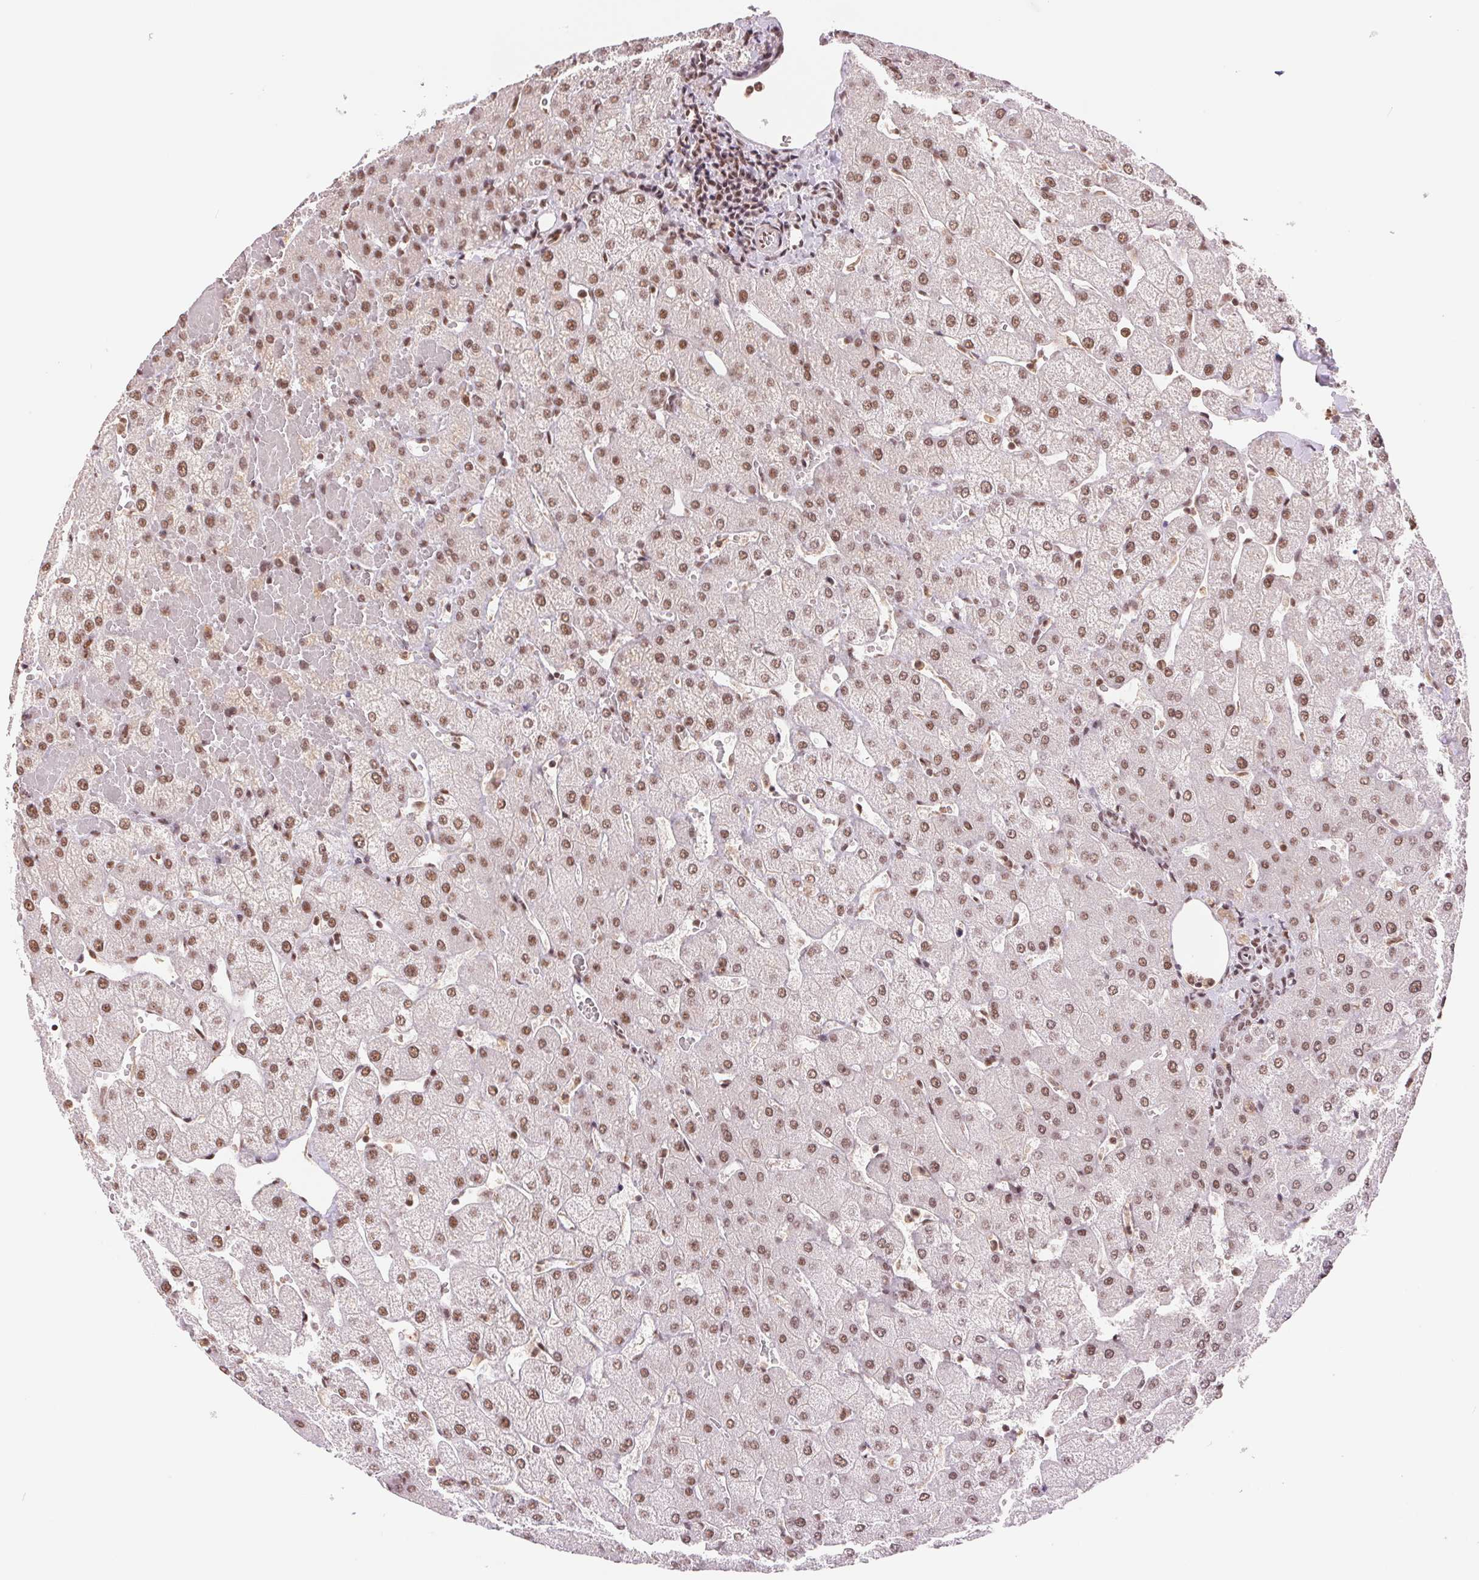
{"staining": {"intensity": "moderate", "quantity": ">75%", "location": "nuclear"}, "tissue": "liver", "cell_type": "Cholangiocytes", "image_type": "normal", "snomed": [{"axis": "morphology", "description": "Normal tissue, NOS"}, {"axis": "topography", "description": "Liver"}], "caption": "The micrograph demonstrates immunohistochemical staining of unremarkable liver. There is moderate nuclear staining is present in approximately >75% of cholangiocytes.", "gene": "SREK1", "patient": {"sex": "female", "age": 54}}